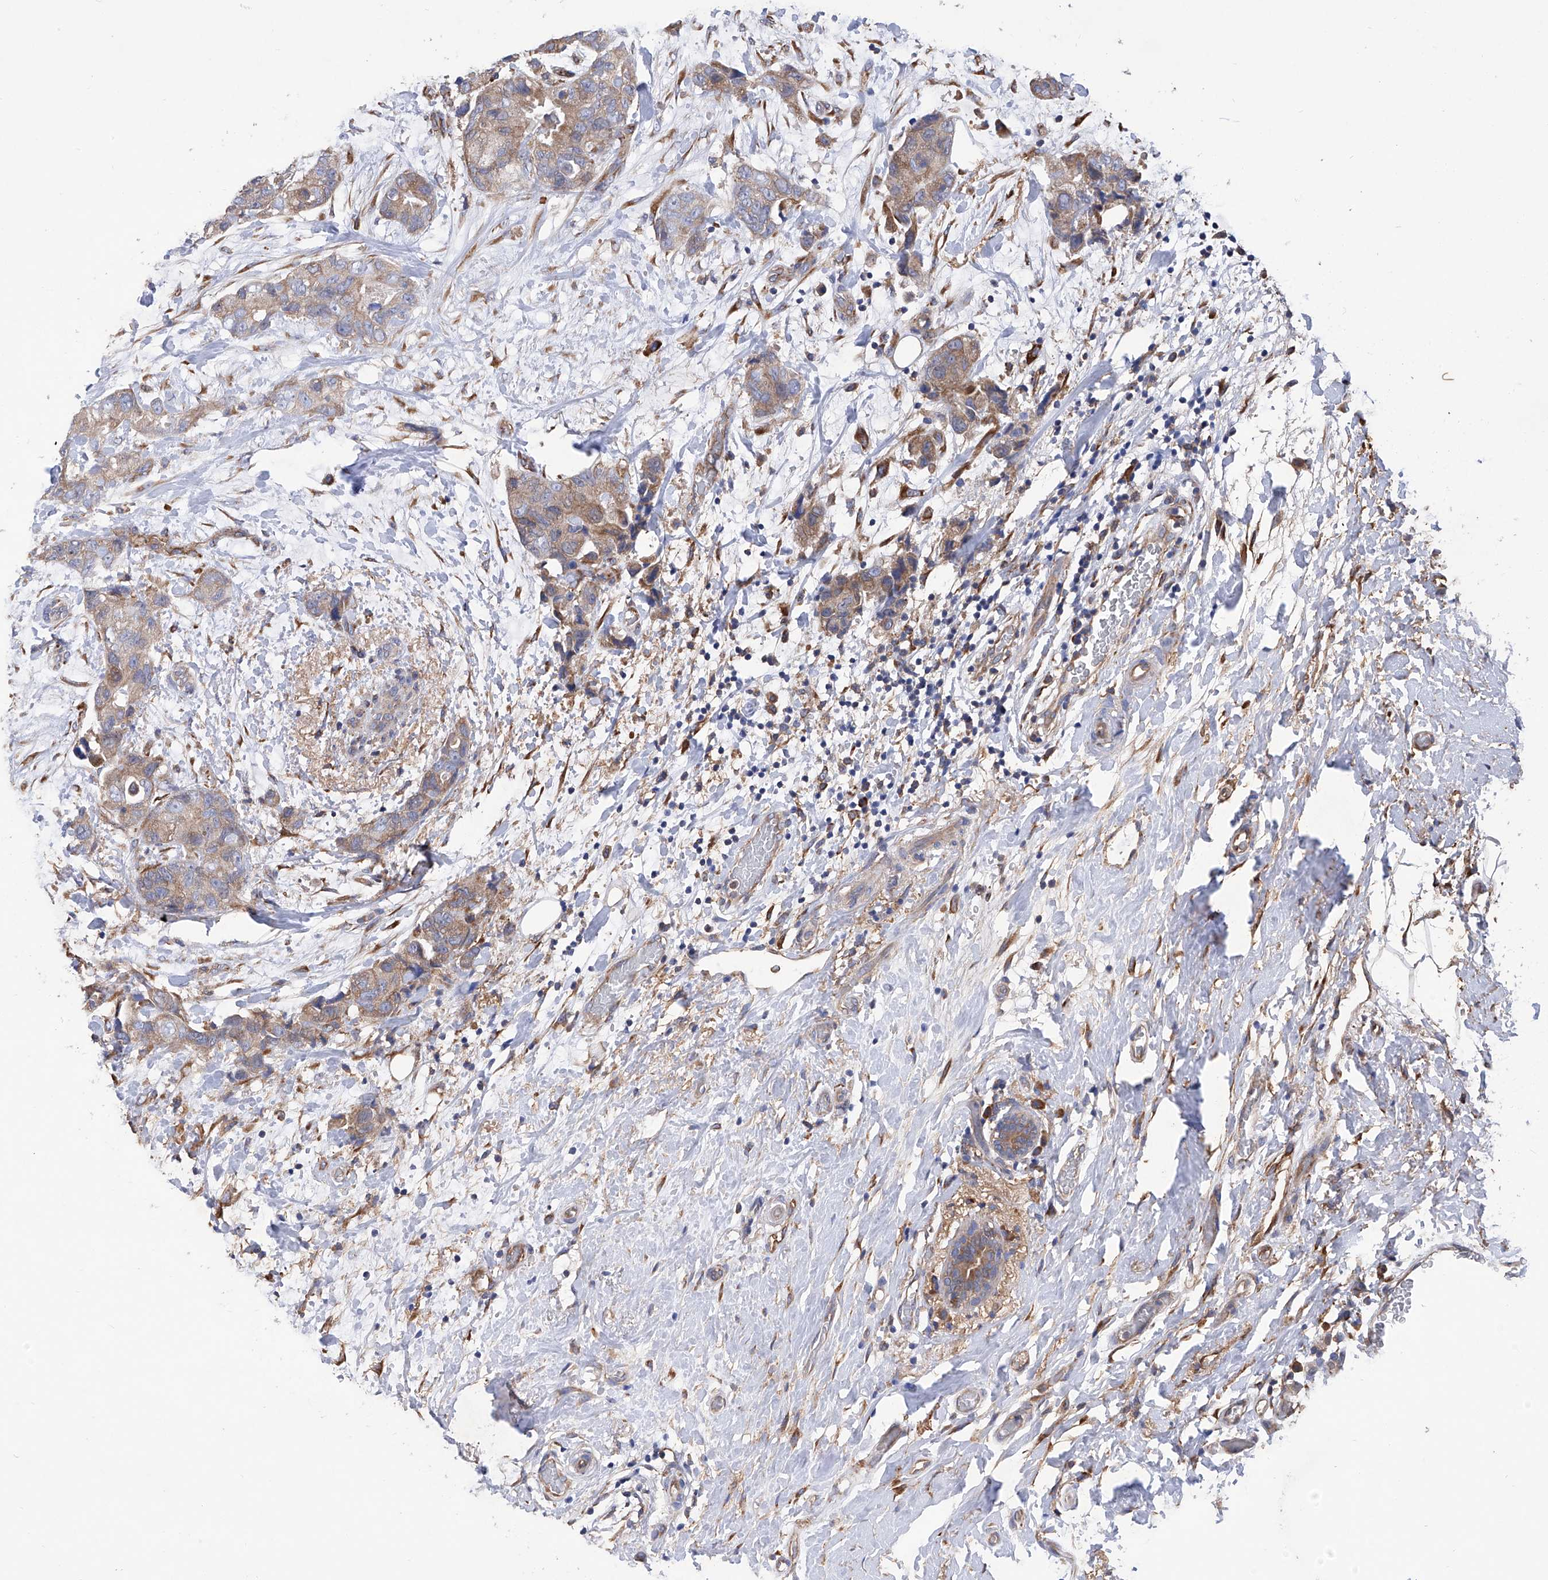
{"staining": {"intensity": "moderate", "quantity": ">75%", "location": "cytoplasmic/membranous"}, "tissue": "breast cancer", "cell_type": "Tumor cells", "image_type": "cancer", "snomed": [{"axis": "morphology", "description": "Duct carcinoma"}, {"axis": "topography", "description": "Breast"}], "caption": "About >75% of tumor cells in human breast cancer exhibit moderate cytoplasmic/membranous protein staining as visualized by brown immunohistochemical staining.", "gene": "INPP5B", "patient": {"sex": "female", "age": 62}}